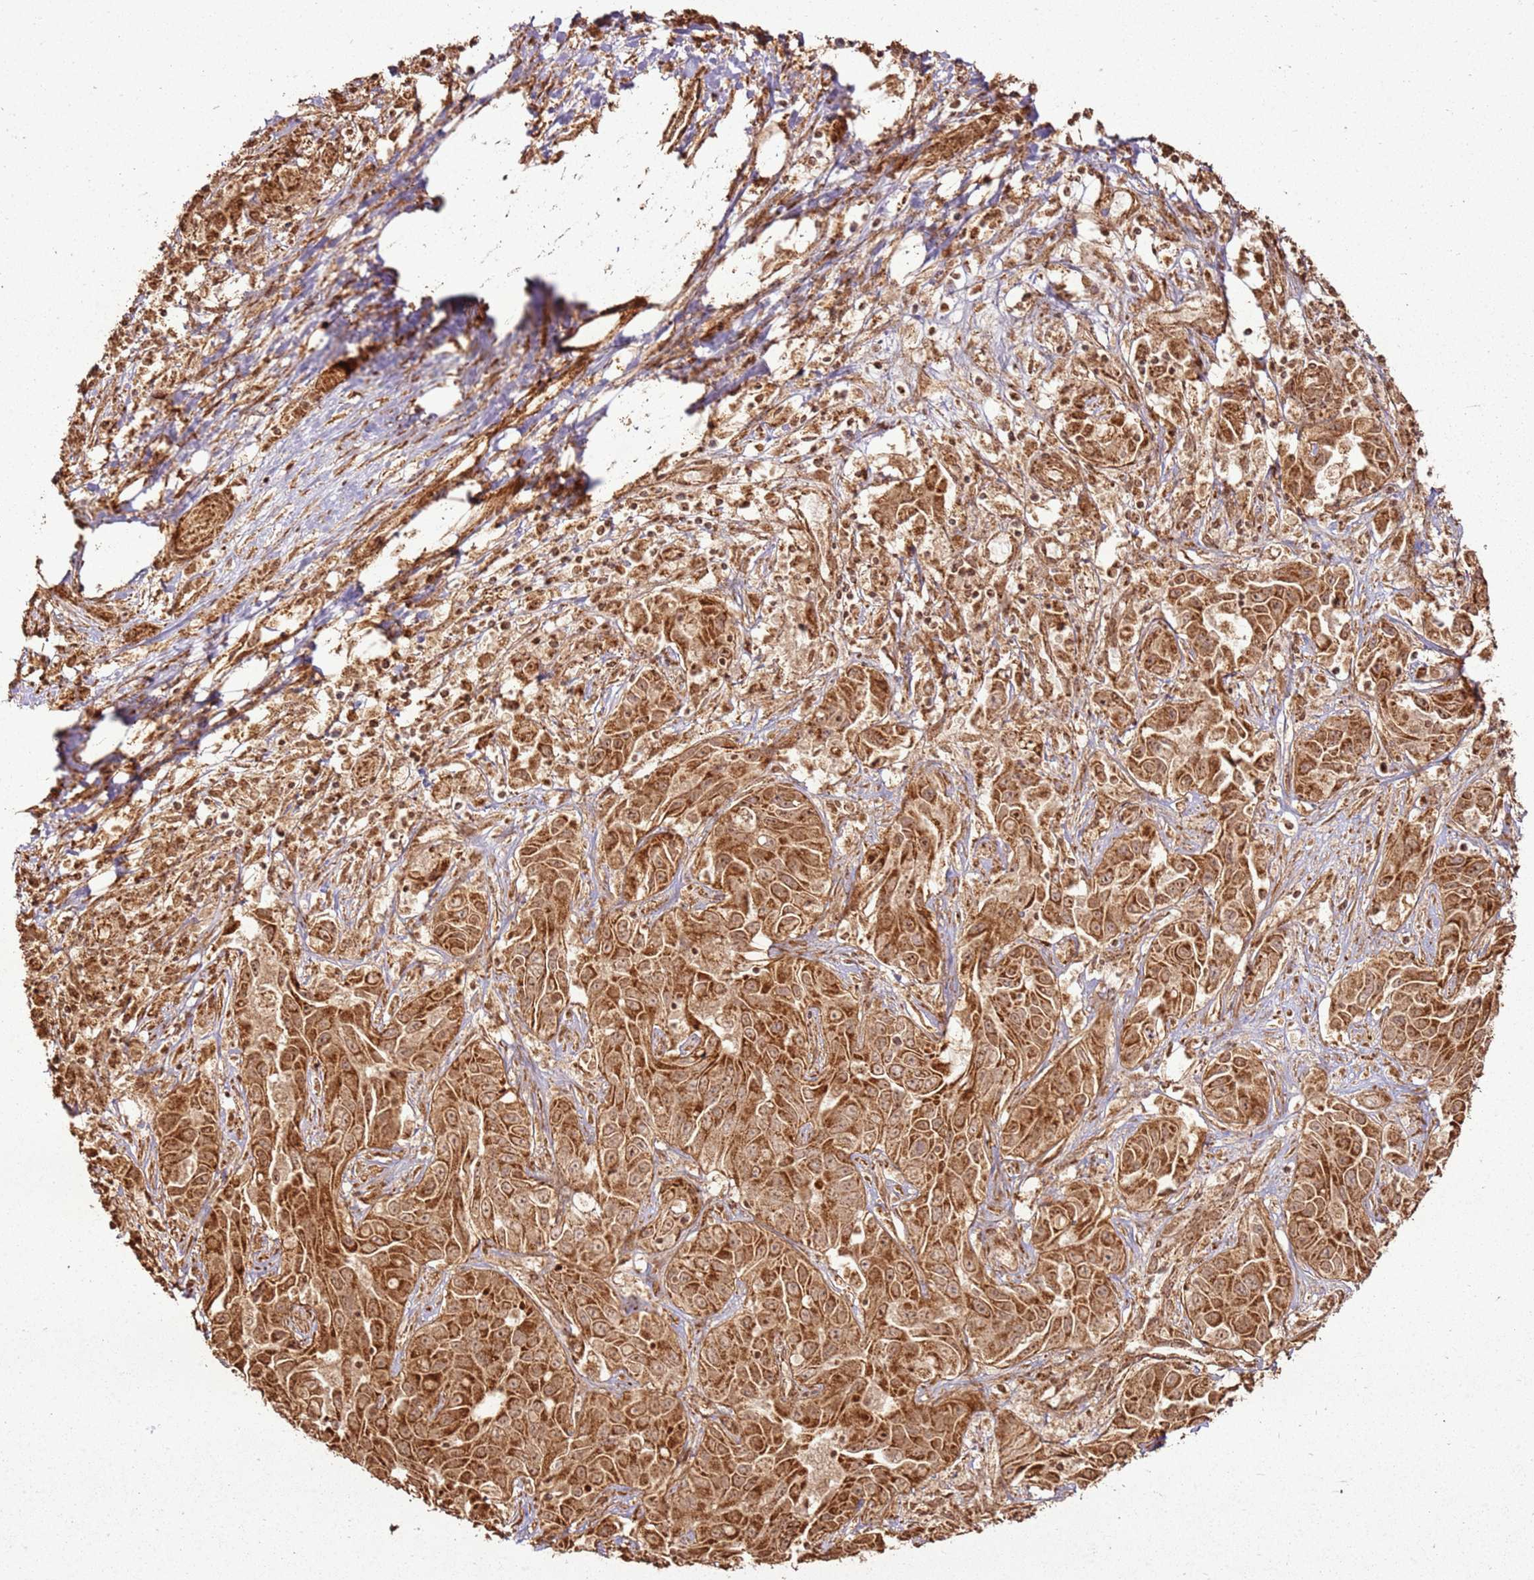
{"staining": {"intensity": "strong", "quantity": ">75%", "location": "cytoplasmic/membranous,nuclear"}, "tissue": "liver cancer", "cell_type": "Tumor cells", "image_type": "cancer", "snomed": [{"axis": "morphology", "description": "Cholangiocarcinoma"}, {"axis": "topography", "description": "Liver"}], "caption": "Protein expression analysis of human liver cancer reveals strong cytoplasmic/membranous and nuclear positivity in approximately >75% of tumor cells.", "gene": "MRPS6", "patient": {"sex": "female", "age": 52}}